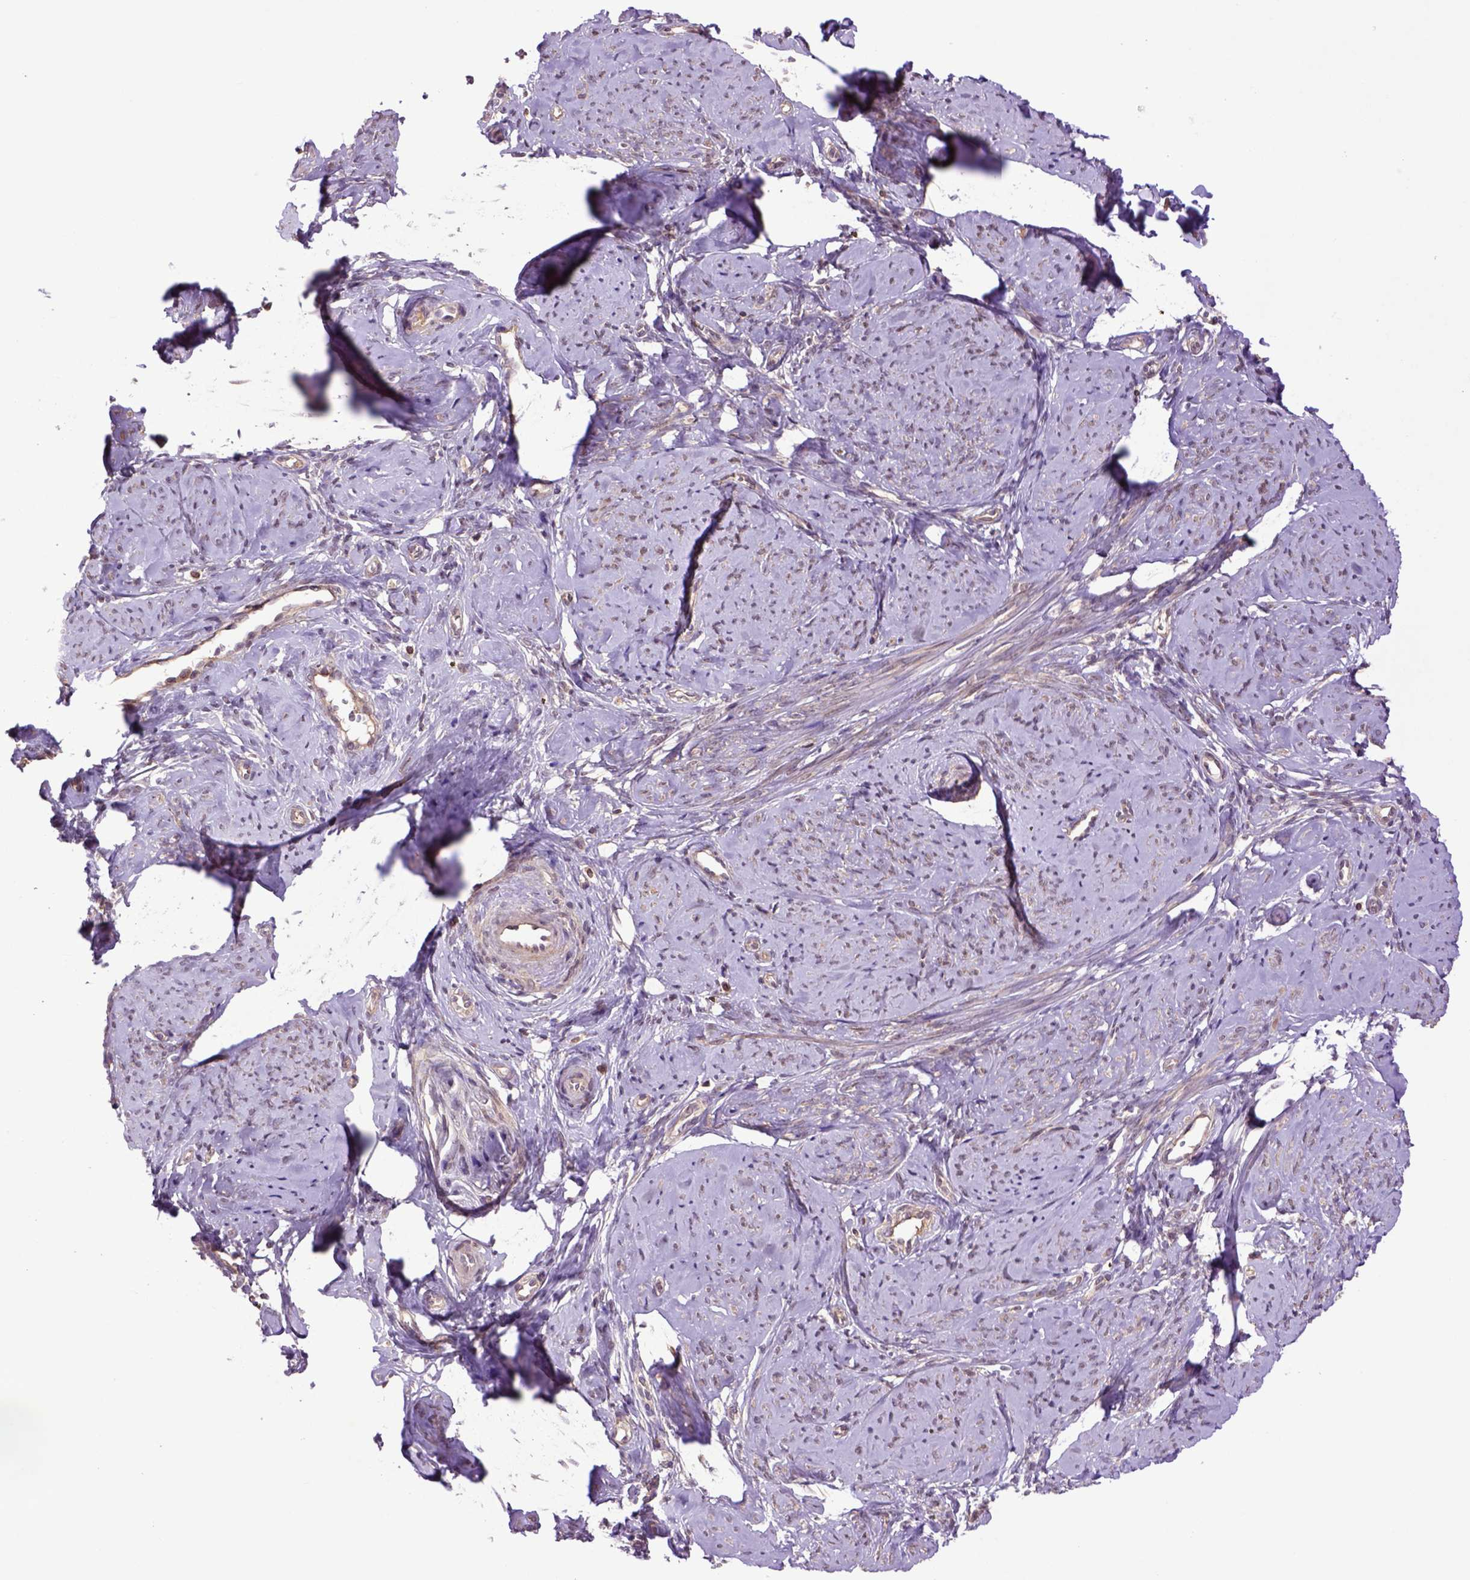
{"staining": {"intensity": "weak", "quantity": "25%-75%", "location": "cytoplasmic/membranous"}, "tissue": "smooth muscle", "cell_type": "Smooth muscle cells", "image_type": "normal", "snomed": [{"axis": "morphology", "description": "Normal tissue, NOS"}, {"axis": "topography", "description": "Smooth muscle"}], "caption": "The histopathology image reveals immunohistochemical staining of benign smooth muscle. There is weak cytoplasmic/membranous positivity is present in approximately 25%-75% of smooth muscle cells. (brown staining indicates protein expression, while blue staining denotes nuclei).", "gene": "HSPBP1", "patient": {"sex": "female", "age": 48}}